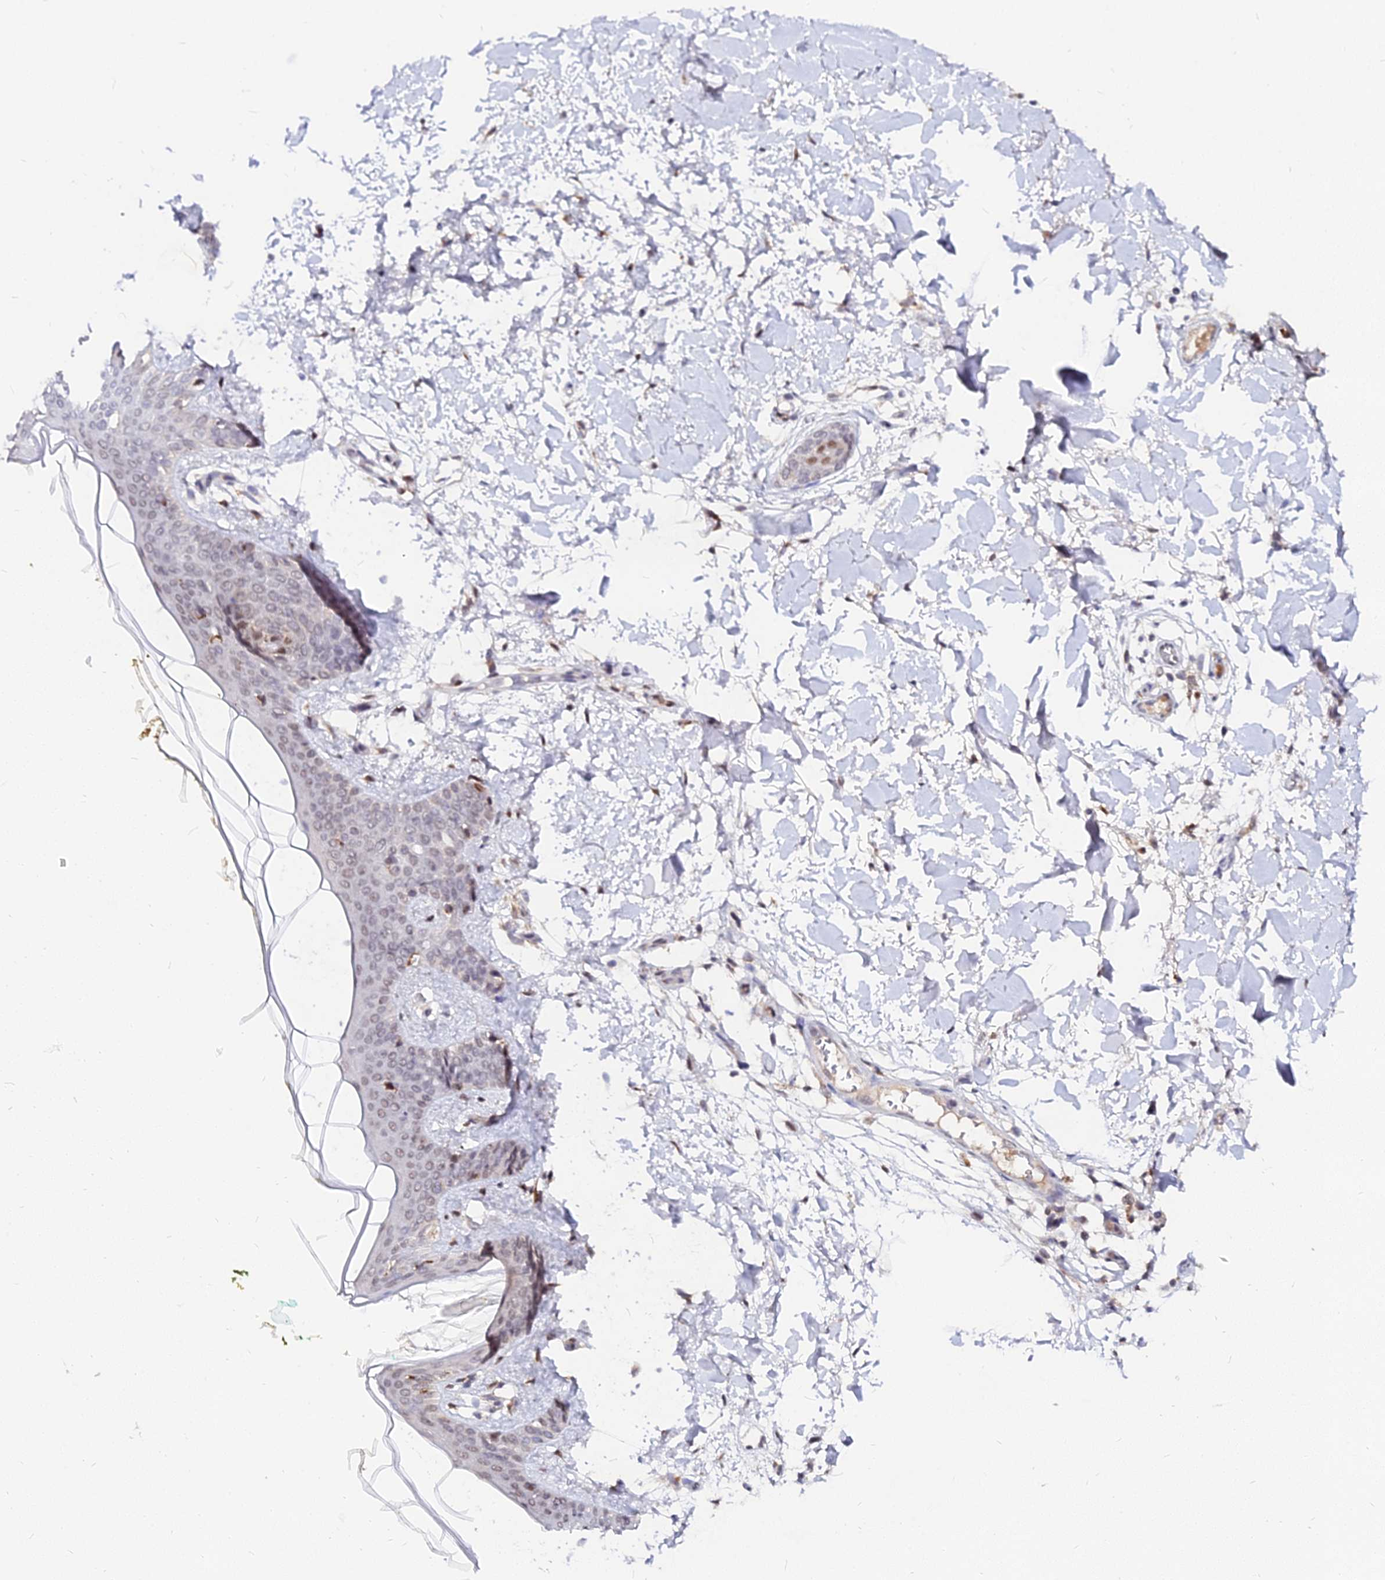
{"staining": {"intensity": "moderate", "quantity": "25%-75%", "location": "cytoplasmic/membranous"}, "tissue": "skin", "cell_type": "Fibroblasts", "image_type": "normal", "snomed": [{"axis": "morphology", "description": "Normal tissue, NOS"}, {"axis": "topography", "description": "Skin"}], "caption": "An image of human skin stained for a protein exhibits moderate cytoplasmic/membranous brown staining in fibroblasts.", "gene": "RNF121", "patient": {"sex": "female", "age": 34}}